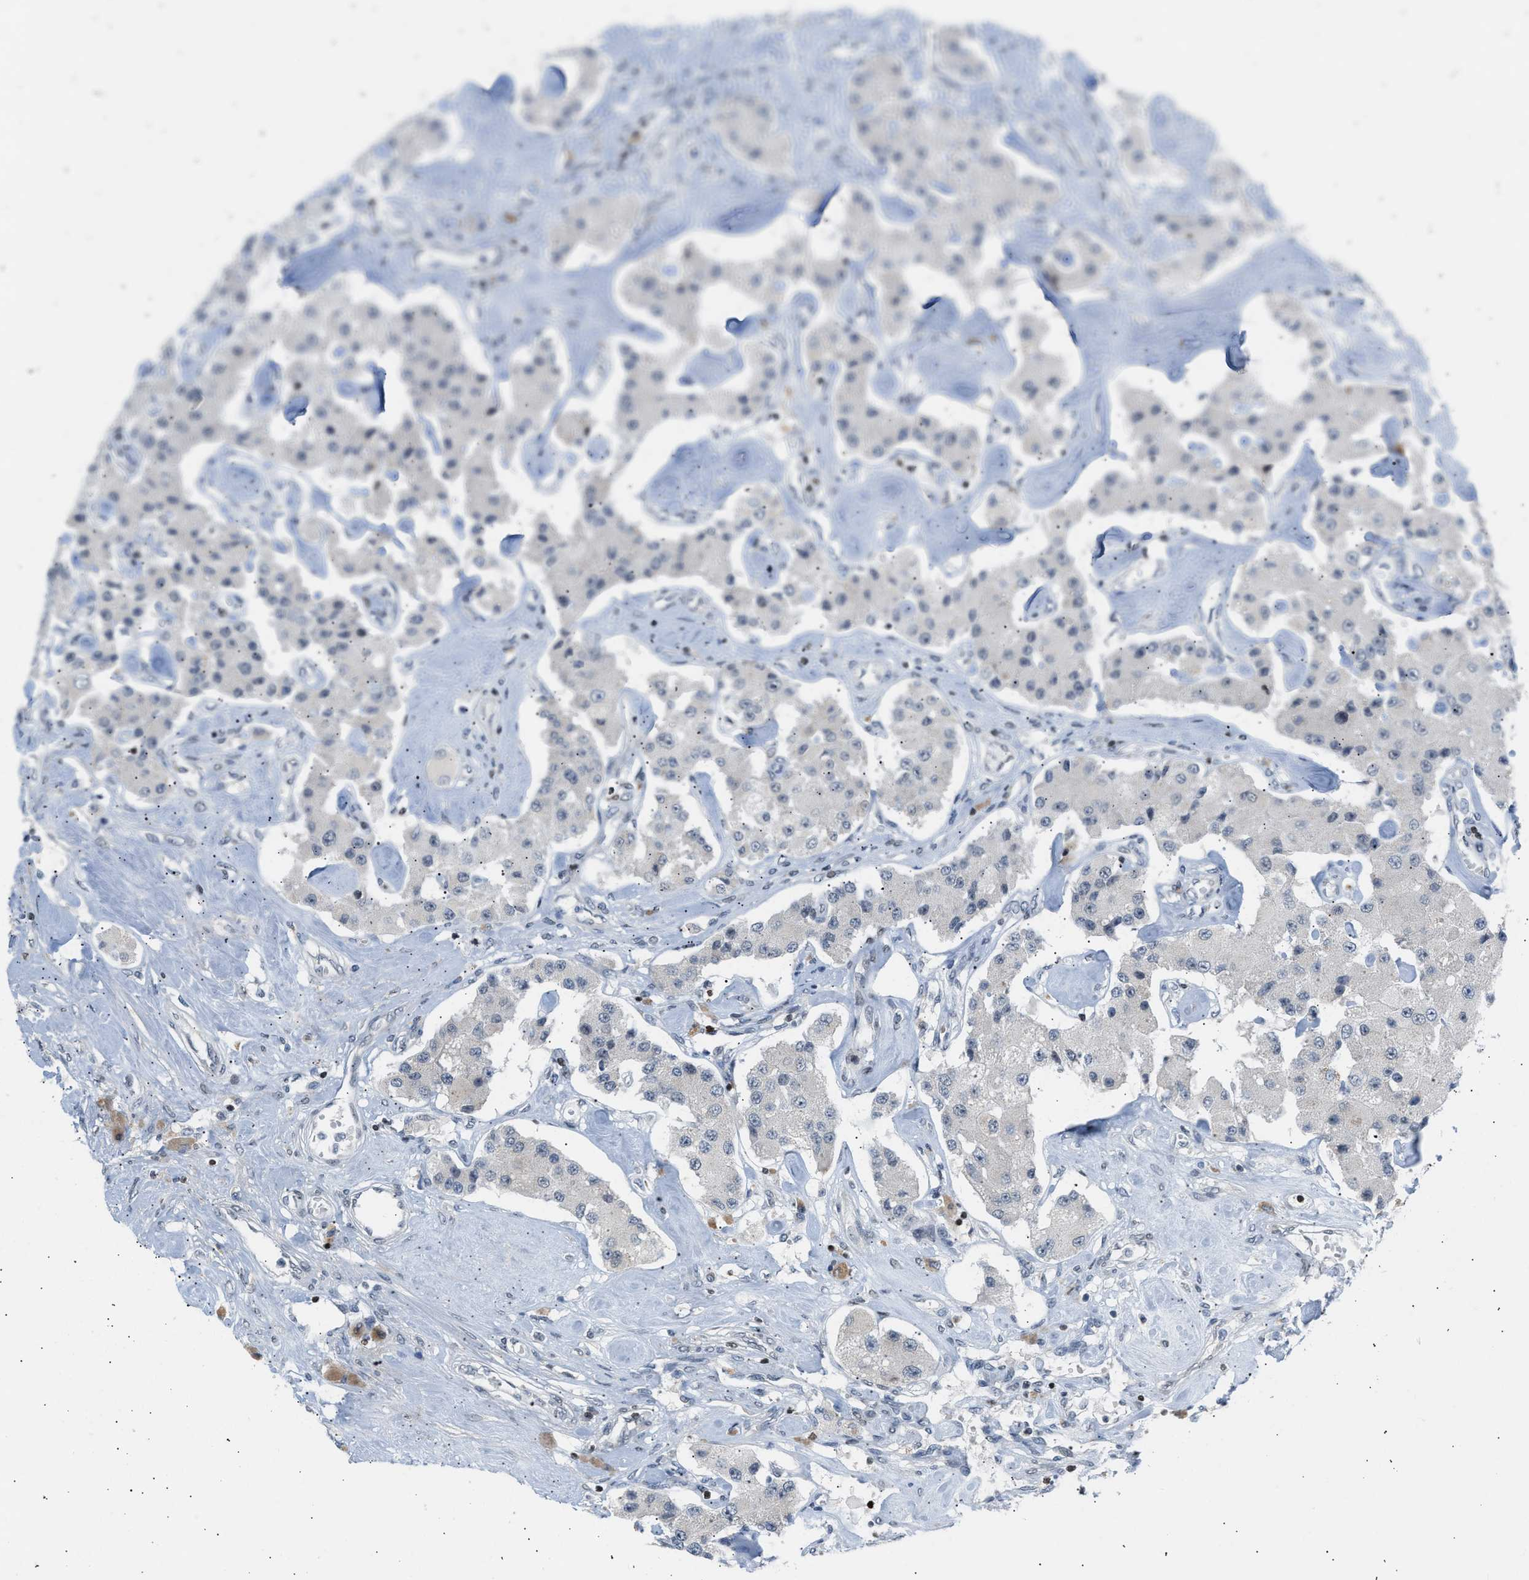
{"staining": {"intensity": "negative", "quantity": "none", "location": "none"}, "tissue": "carcinoid", "cell_type": "Tumor cells", "image_type": "cancer", "snomed": [{"axis": "morphology", "description": "Carcinoid, malignant, NOS"}, {"axis": "topography", "description": "Pancreas"}], "caption": "Malignant carcinoid was stained to show a protein in brown. There is no significant positivity in tumor cells.", "gene": "NPS", "patient": {"sex": "male", "age": 41}}